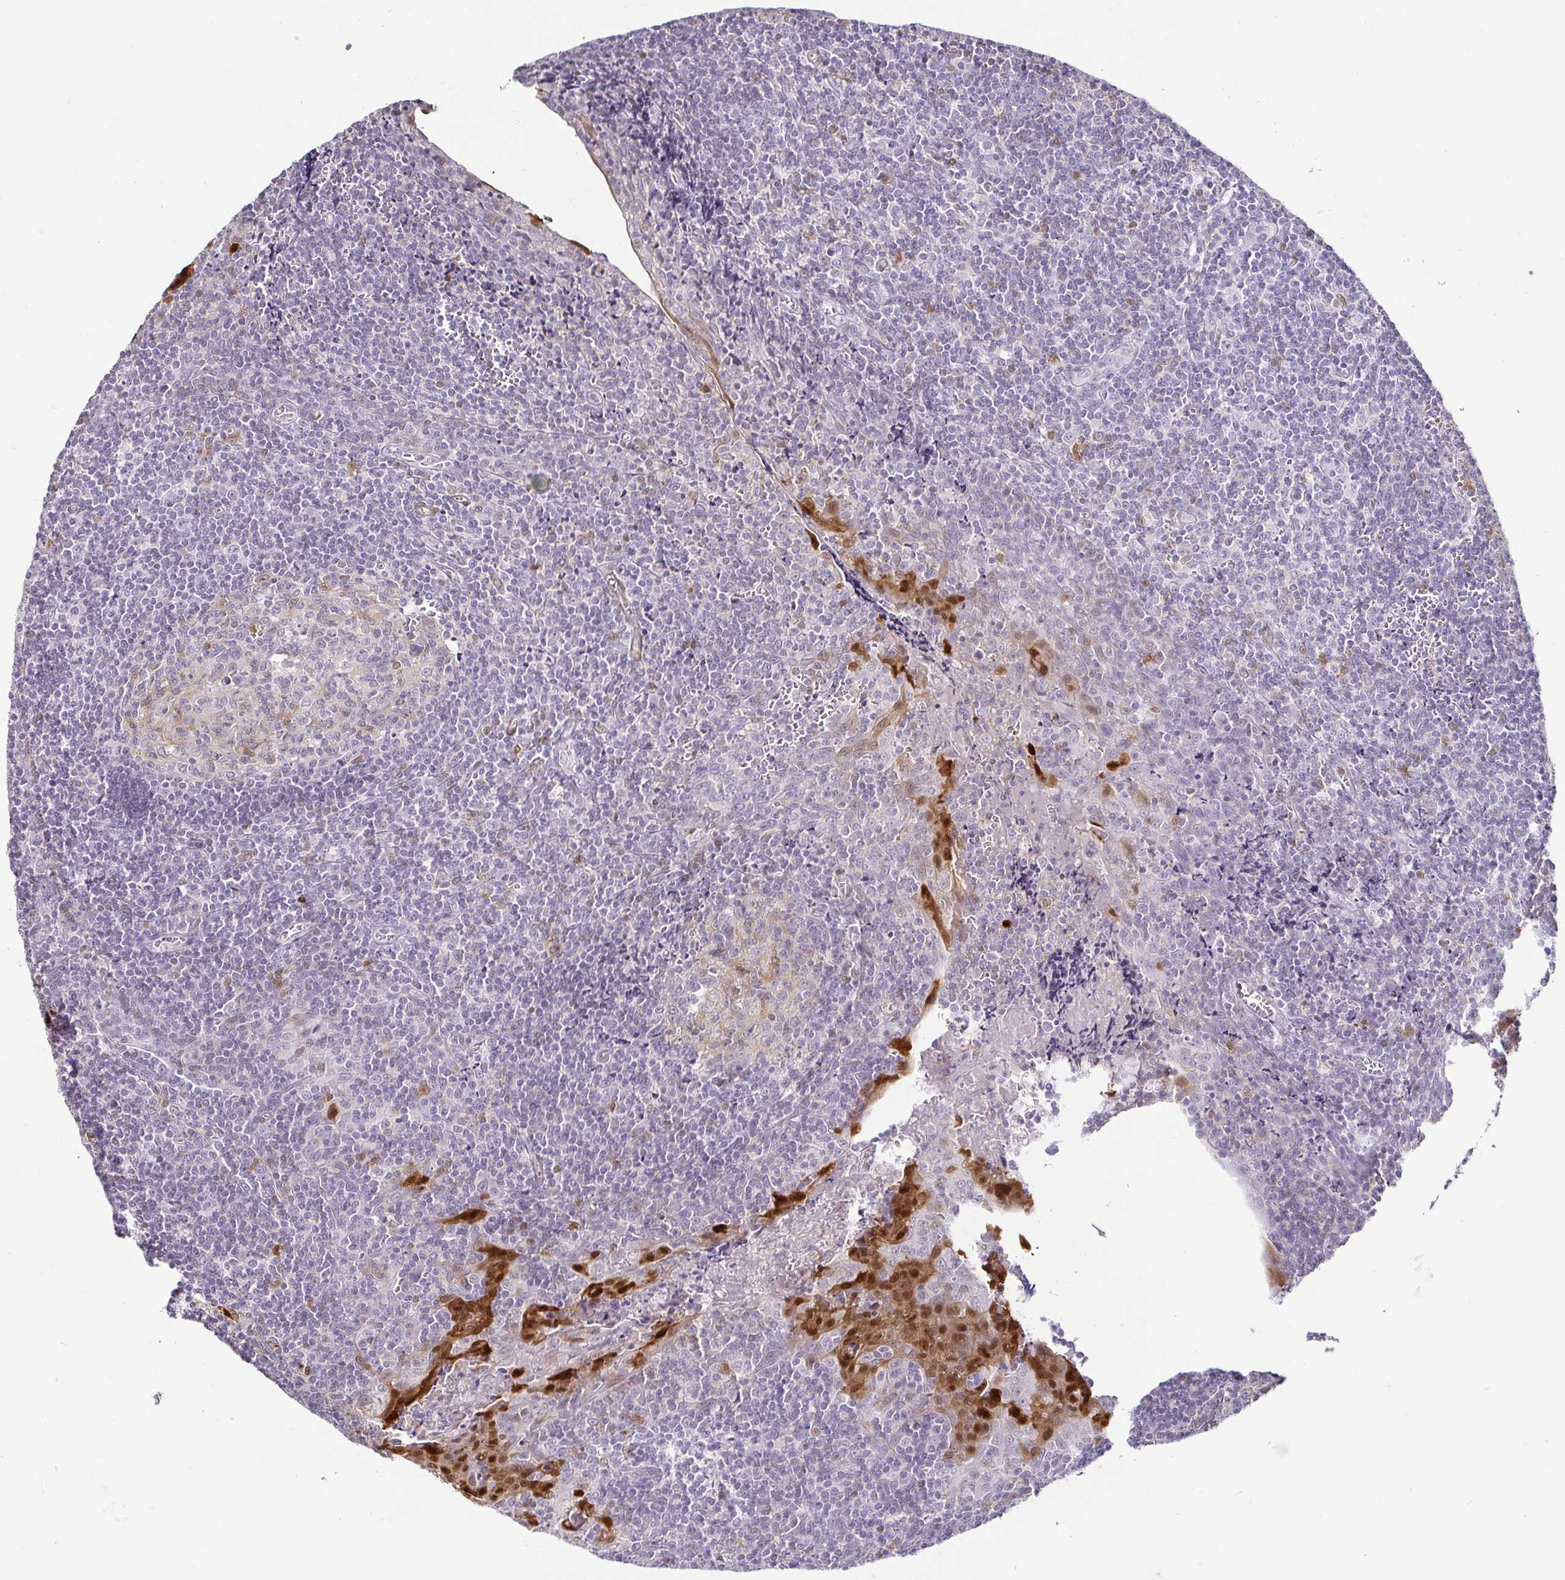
{"staining": {"intensity": "moderate", "quantity": "<25%", "location": "cytoplasmic/membranous,nuclear"}, "tissue": "tonsil", "cell_type": "Germinal center cells", "image_type": "normal", "snomed": [{"axis": "morphology", "description": "Normal tissue, NOS"}, {"axis": "morphology", "description": "Inflammation, NOS"}, {"axis": "topography", "description": "Tonsil"}], "caption": "Immunohistochemistry image of unremarkable tonsil: tonsil stained using immunohistochemistry reveals low levels of moderate protein expression localized specifically in the cytoplasmic/membranous,nuclear of germinal center cells, appearing as a cytoplasmic/membranous,nuclear brown color.", "gene": "HOPX", "patient": {"sex": "female", "age": 31}}